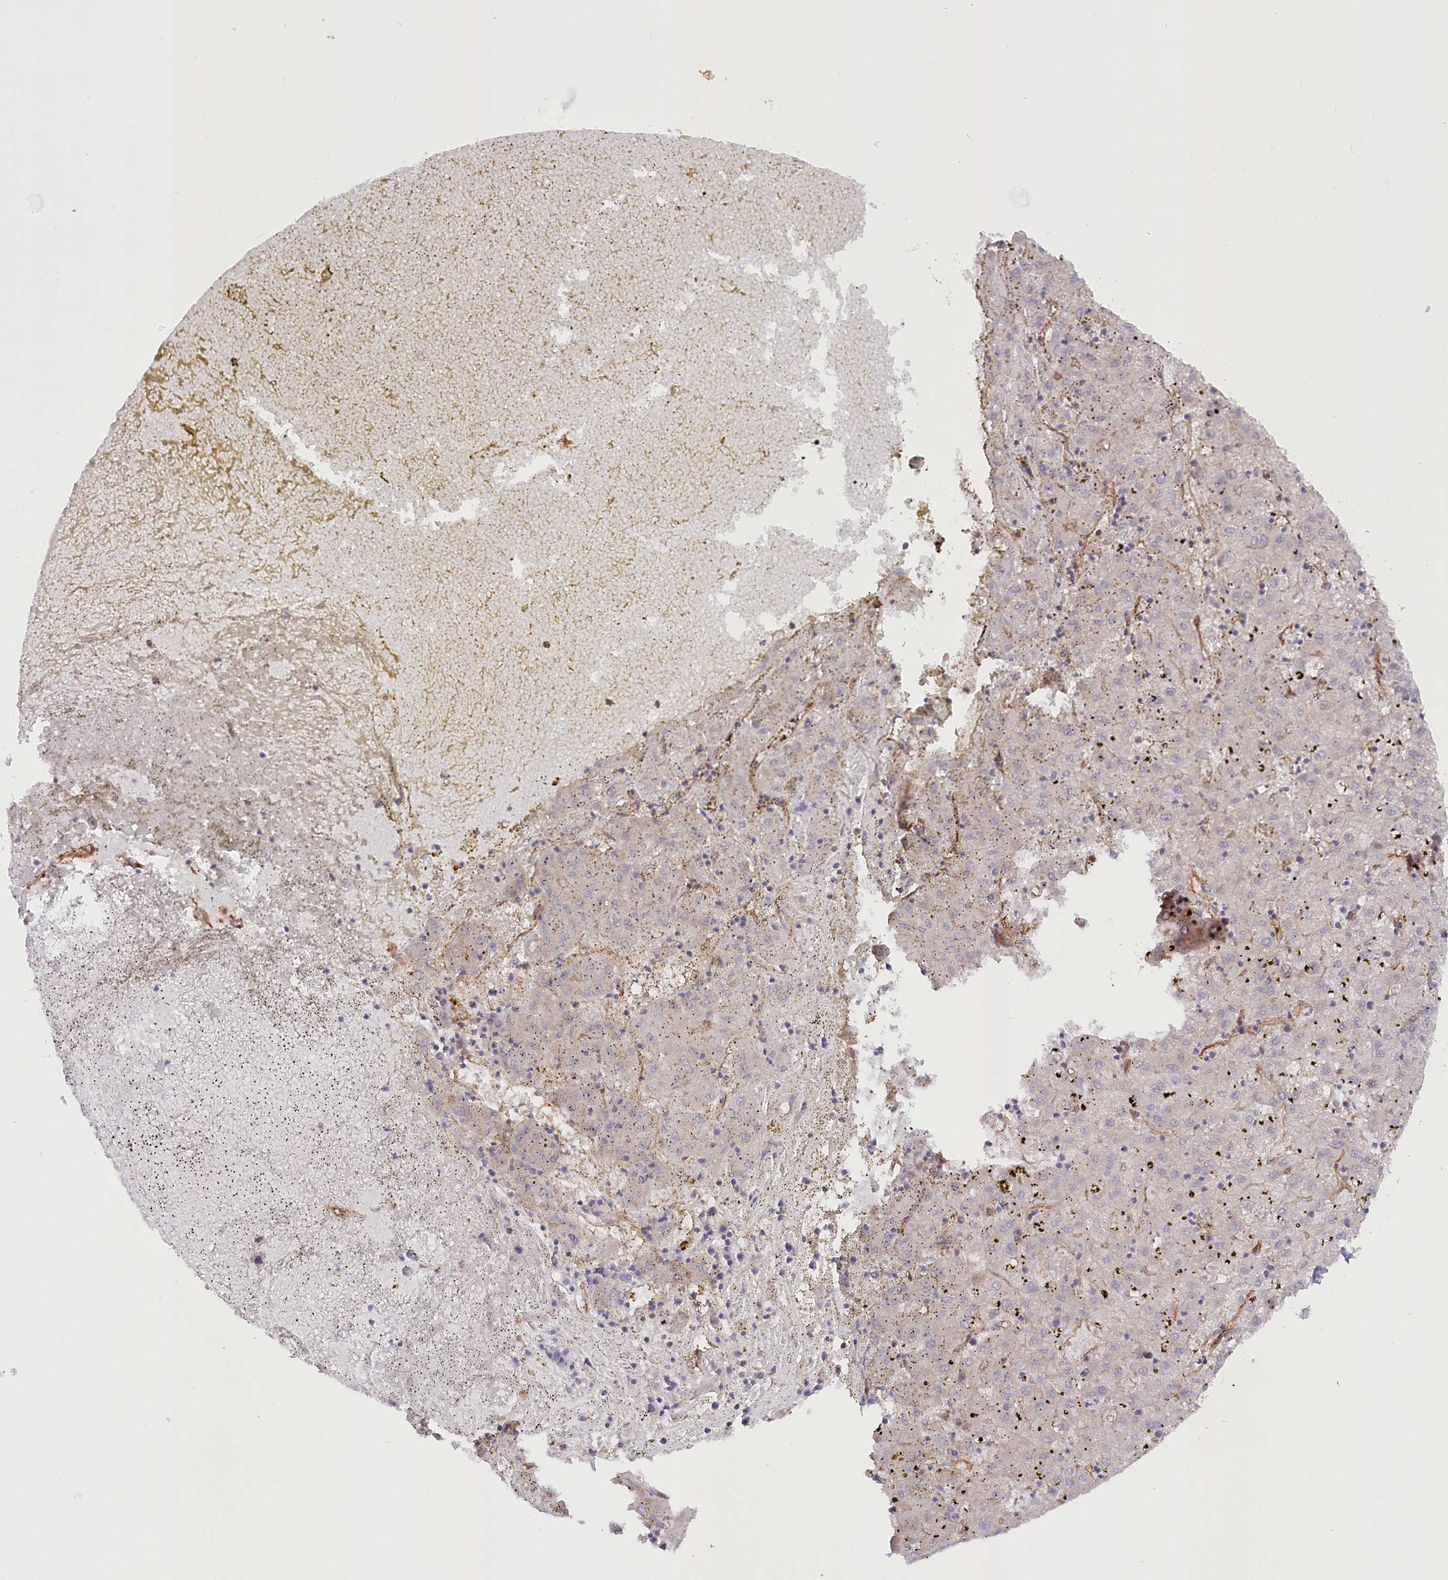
{"staining": {"intensity": "negative", "quantity": "none", "location": "none"}, "tissue": "liver cancer", "cell_type": "Tumor cells", "image_type": "cancer", "snomed": [{"axis": "morphology", "description": "Carcinoma, Hepatocellular, NOS"}, {"axis": "topography", "description": "Liver"}], "caption": "Liver hepatocellular carcinoma was stained to show a protein in brown. There is no significant positivity in tumor cells. Brightfield microscopy of immunohistochemistry (IHC) stained with DAB (3,3'-diaminobenzidine) (brown) and hematoxylin (blue), captured at high magnification.", "gene": "MTPAP", "patient": {"sex": "male", "age": 72}}